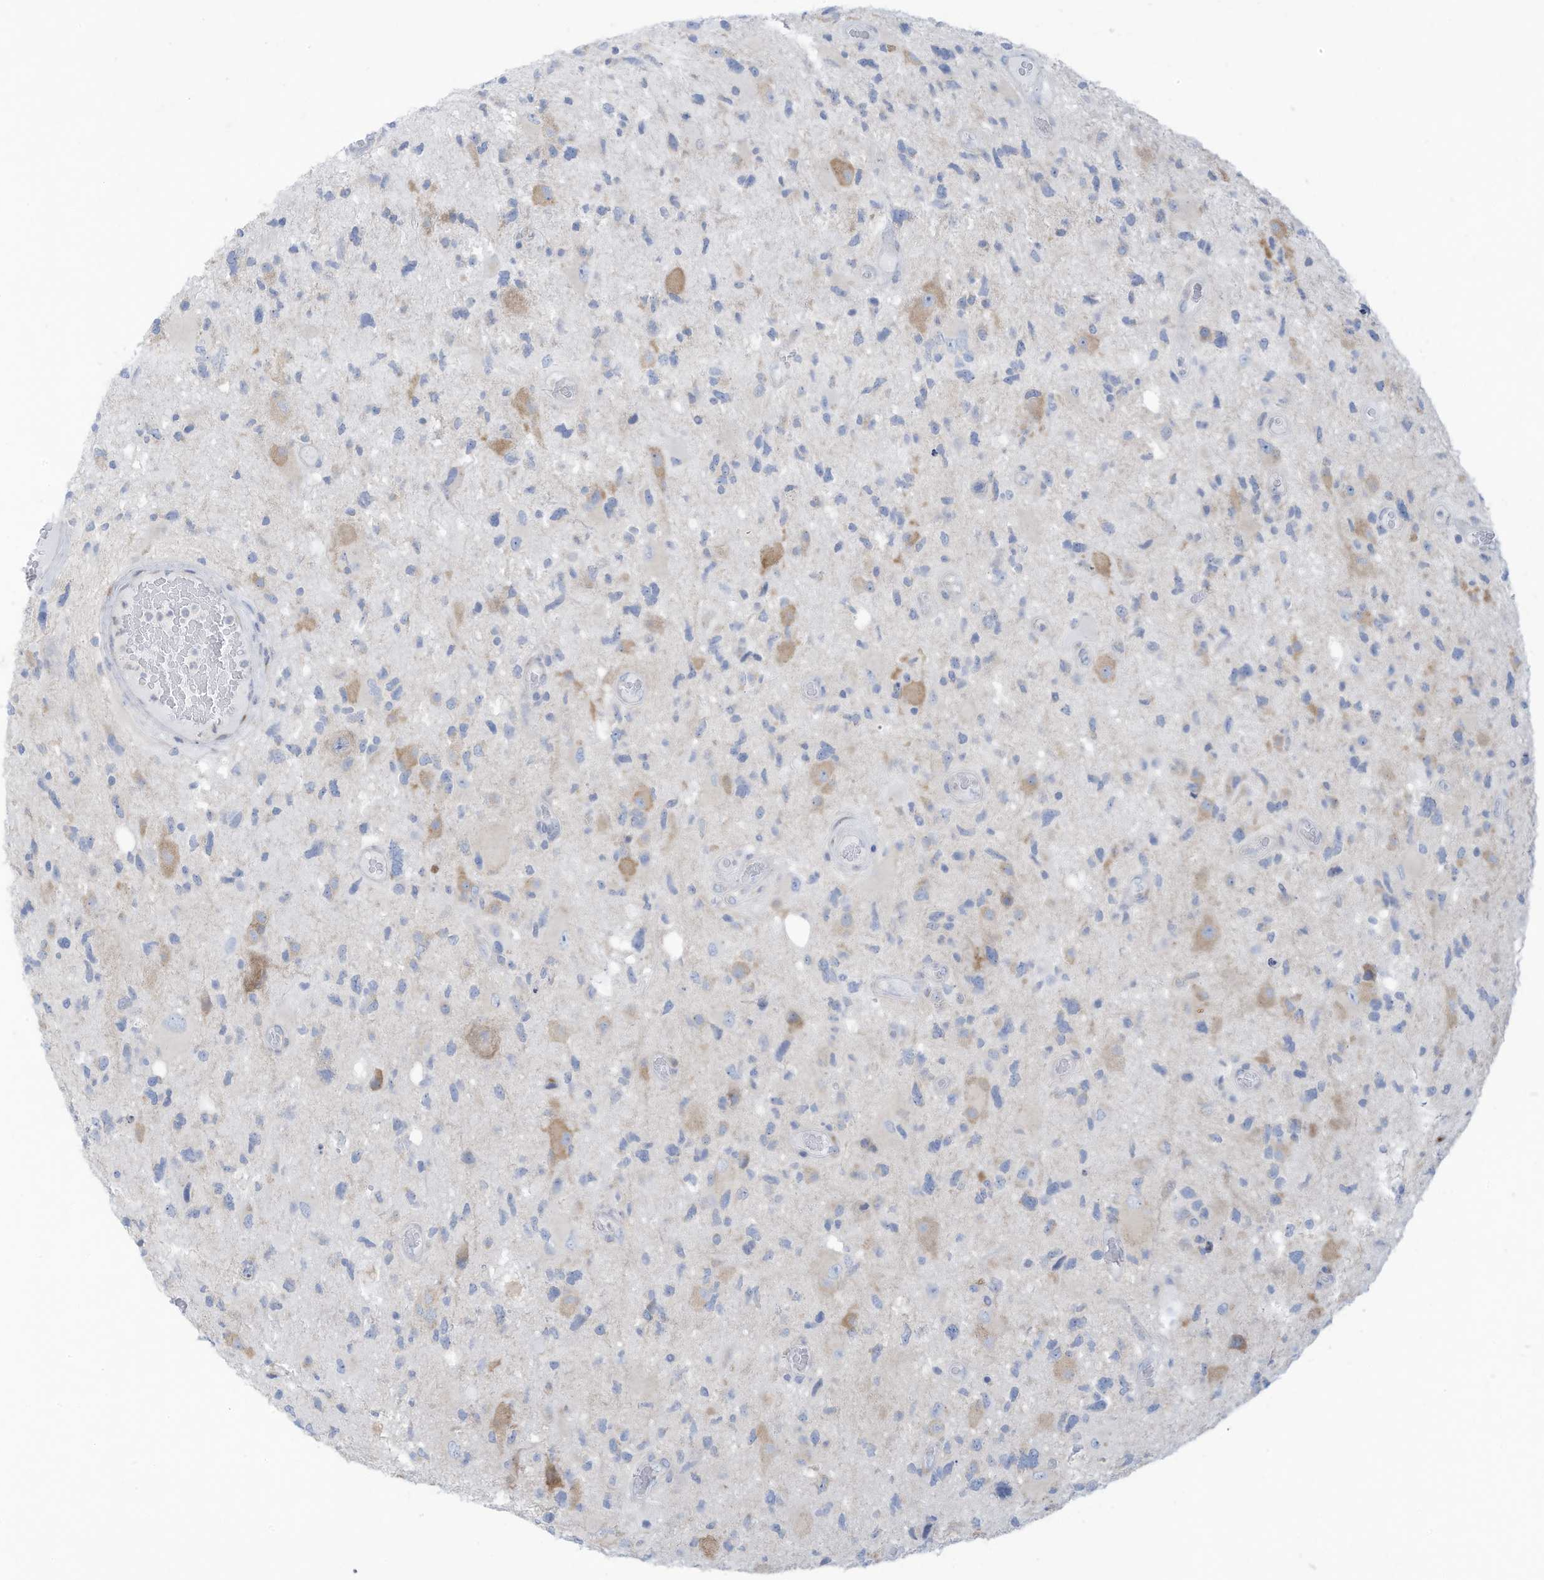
{"staining": {"intensity": "negative", "quantity": "none", "location": "none"}, "tissue": "glioma", "cell_type": "Tumor cells", "image_type": "cancer", "snomed": [{"axis": "morphology", "description": "Glioma, malignant, High grade"}, {"axis": "topography", "description": "Brain"}], "caption": "Tumor cells show no significant positivity in glioma.", "gene": "TRMT2B", "patient": {"sex": "male", "age": 33}}